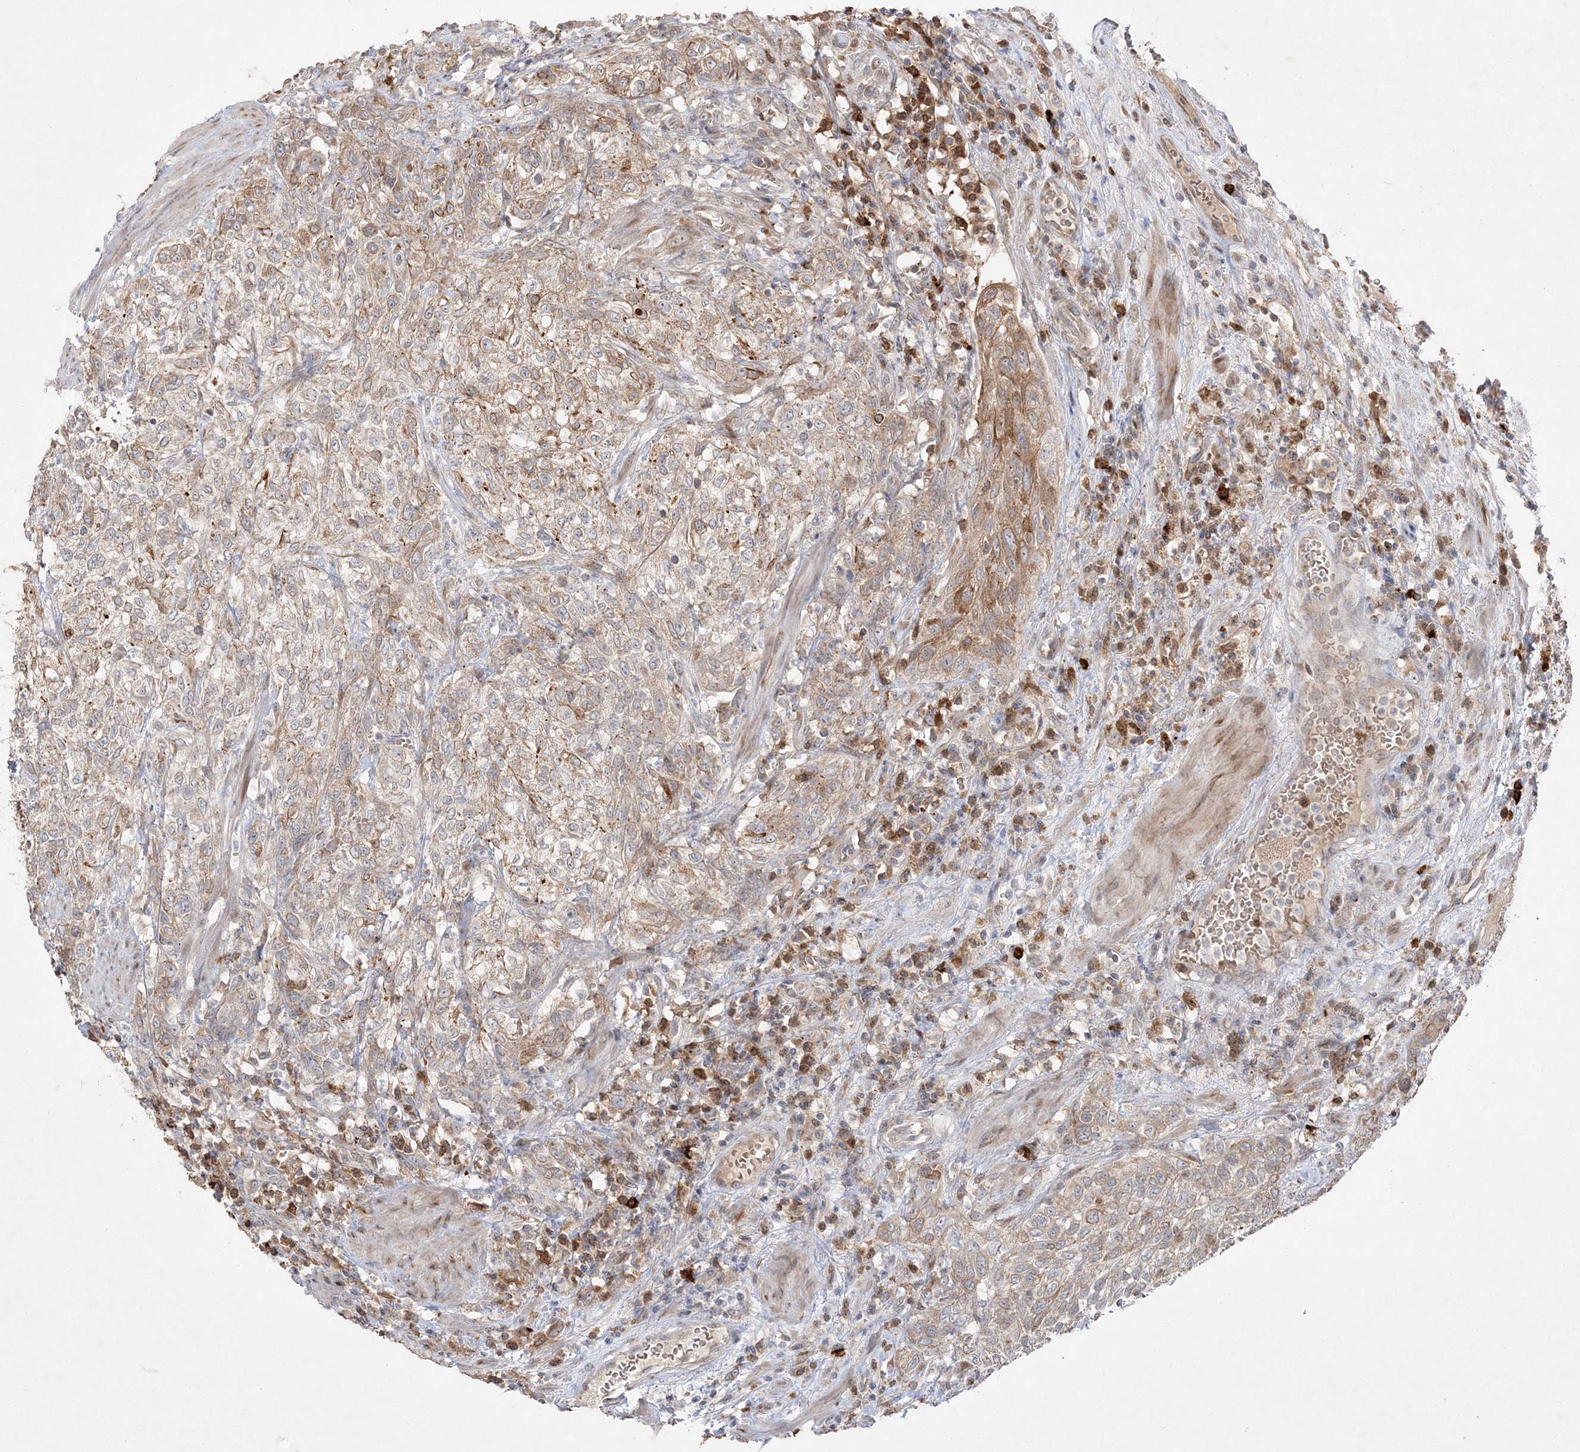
{"staining": {"intensity": "moderate", "quantity": "25%-75%", "location": "cytoplasmic/membranous"}, "tissue": "urothelial cancer", "cell_type": "Tumor cells", "image_type": "cancer", "snomed": [{"axis": "morphology", "description": "Urothelial carcinoma, High grade"}, {"axis": "topography", "description": "Urinary bladder"}], "caption": "Immunohistochemical staining of high-grade urothelial carcinoma exhibits medium levels of moderate cytoplasmic/membranous positivity in about 25%-75% of tumor cells. Immunohistochemistry stains the protein in brown and the nuclei are stained blue.", "gene": "CLNK", "patient": {"sex": "male", "age": 35}}